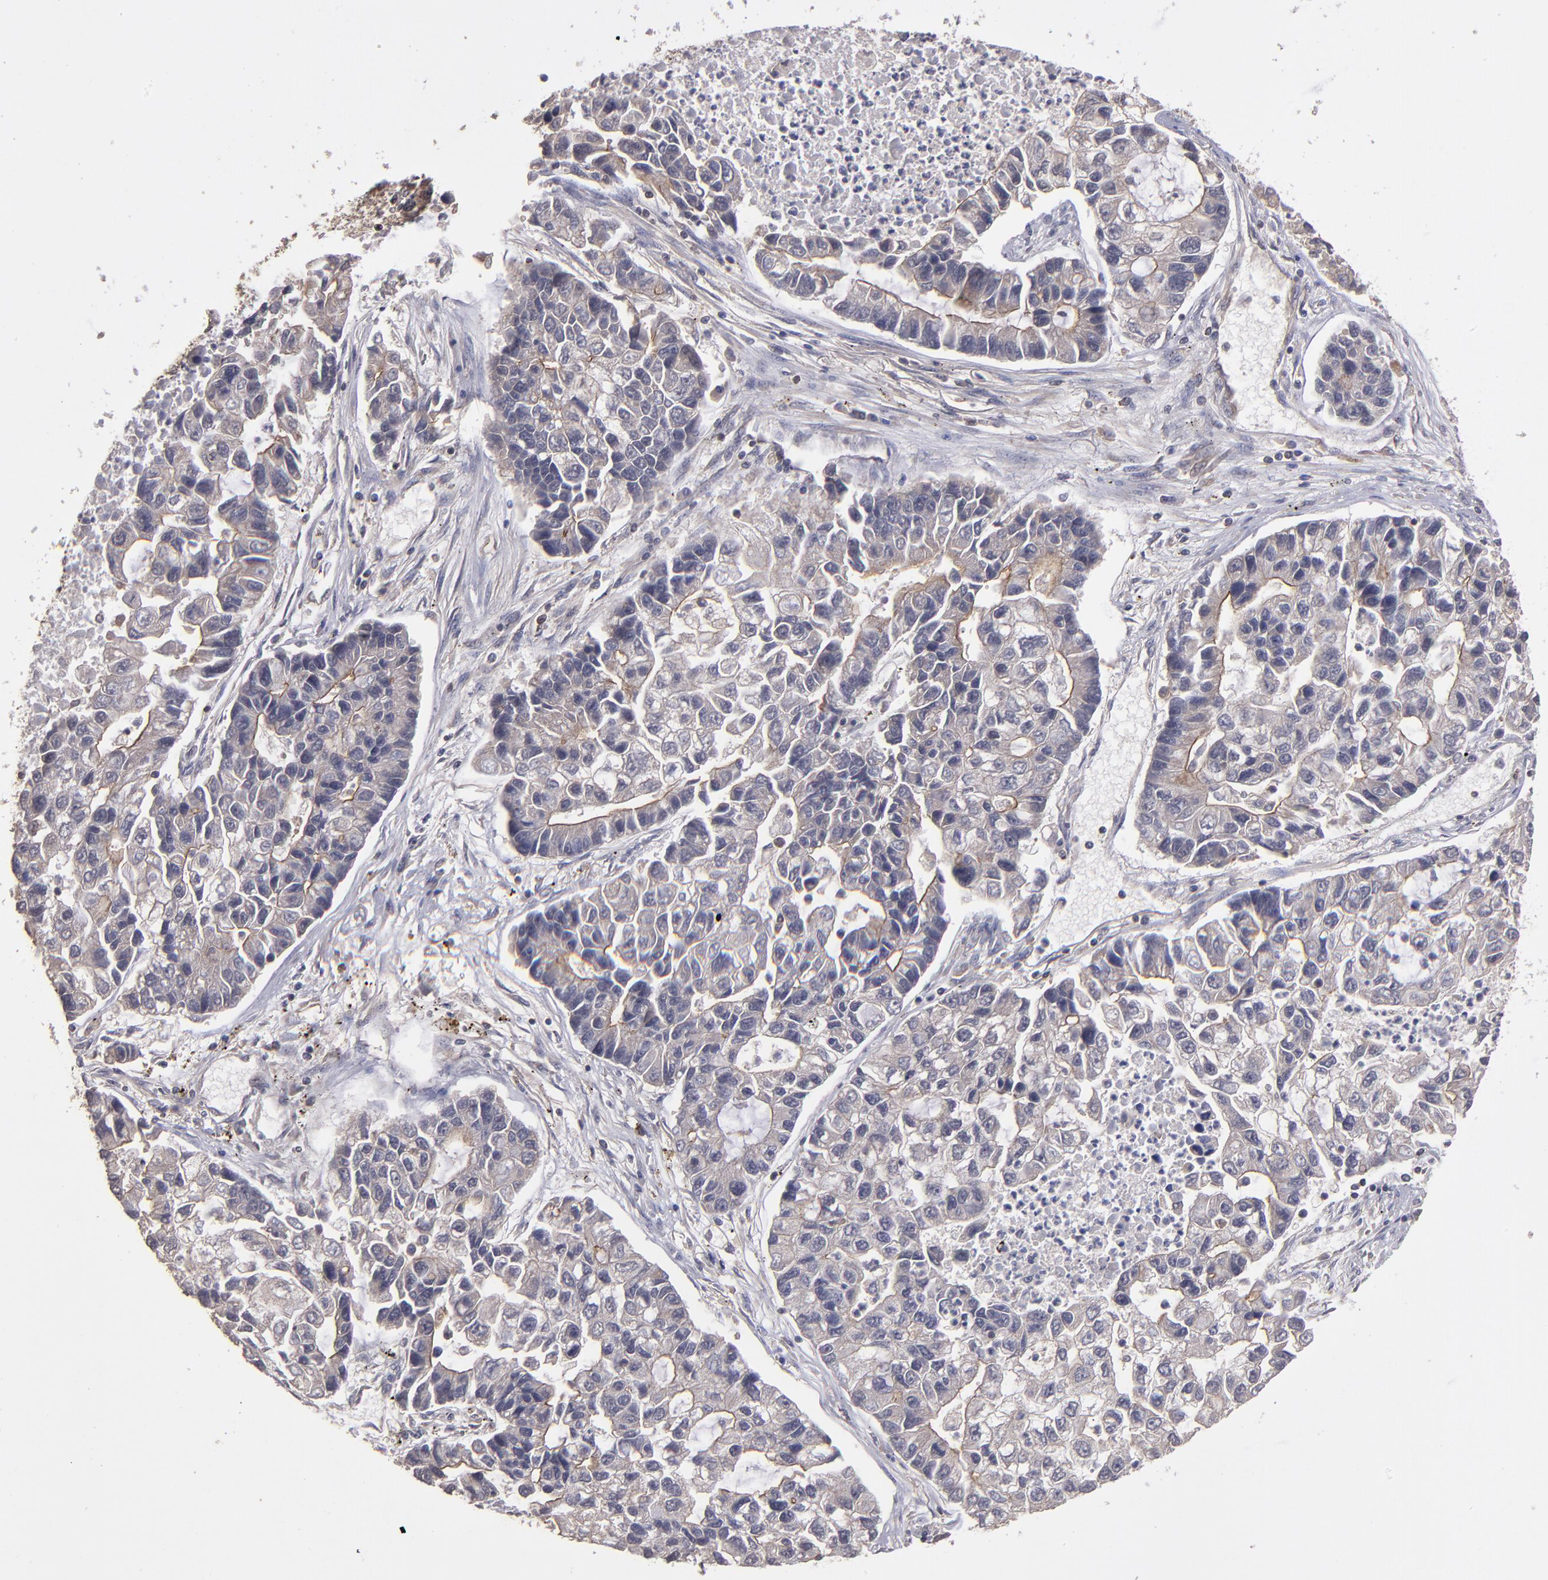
{"staining": {"intensity": "weak", "quantity": "25%-75%", "location": "cytoplasmic/membranous"}, "tissue": "lung cancer", "cell_type": "Tumor cells", "image_type": "cancer", "snomed": [{"axis": "morphology", "description": "Adenocarcinoma, NOS"}, {"axis": "topography", "description": "Lung"}], "caption": "A photomicrograph of human lung cancer stained for a protein demonstrates weak cytoplasmic/membranous brown staining in tumor cells.", "gene": "NF2", "patient": {"sex": "female", "age": 51}}